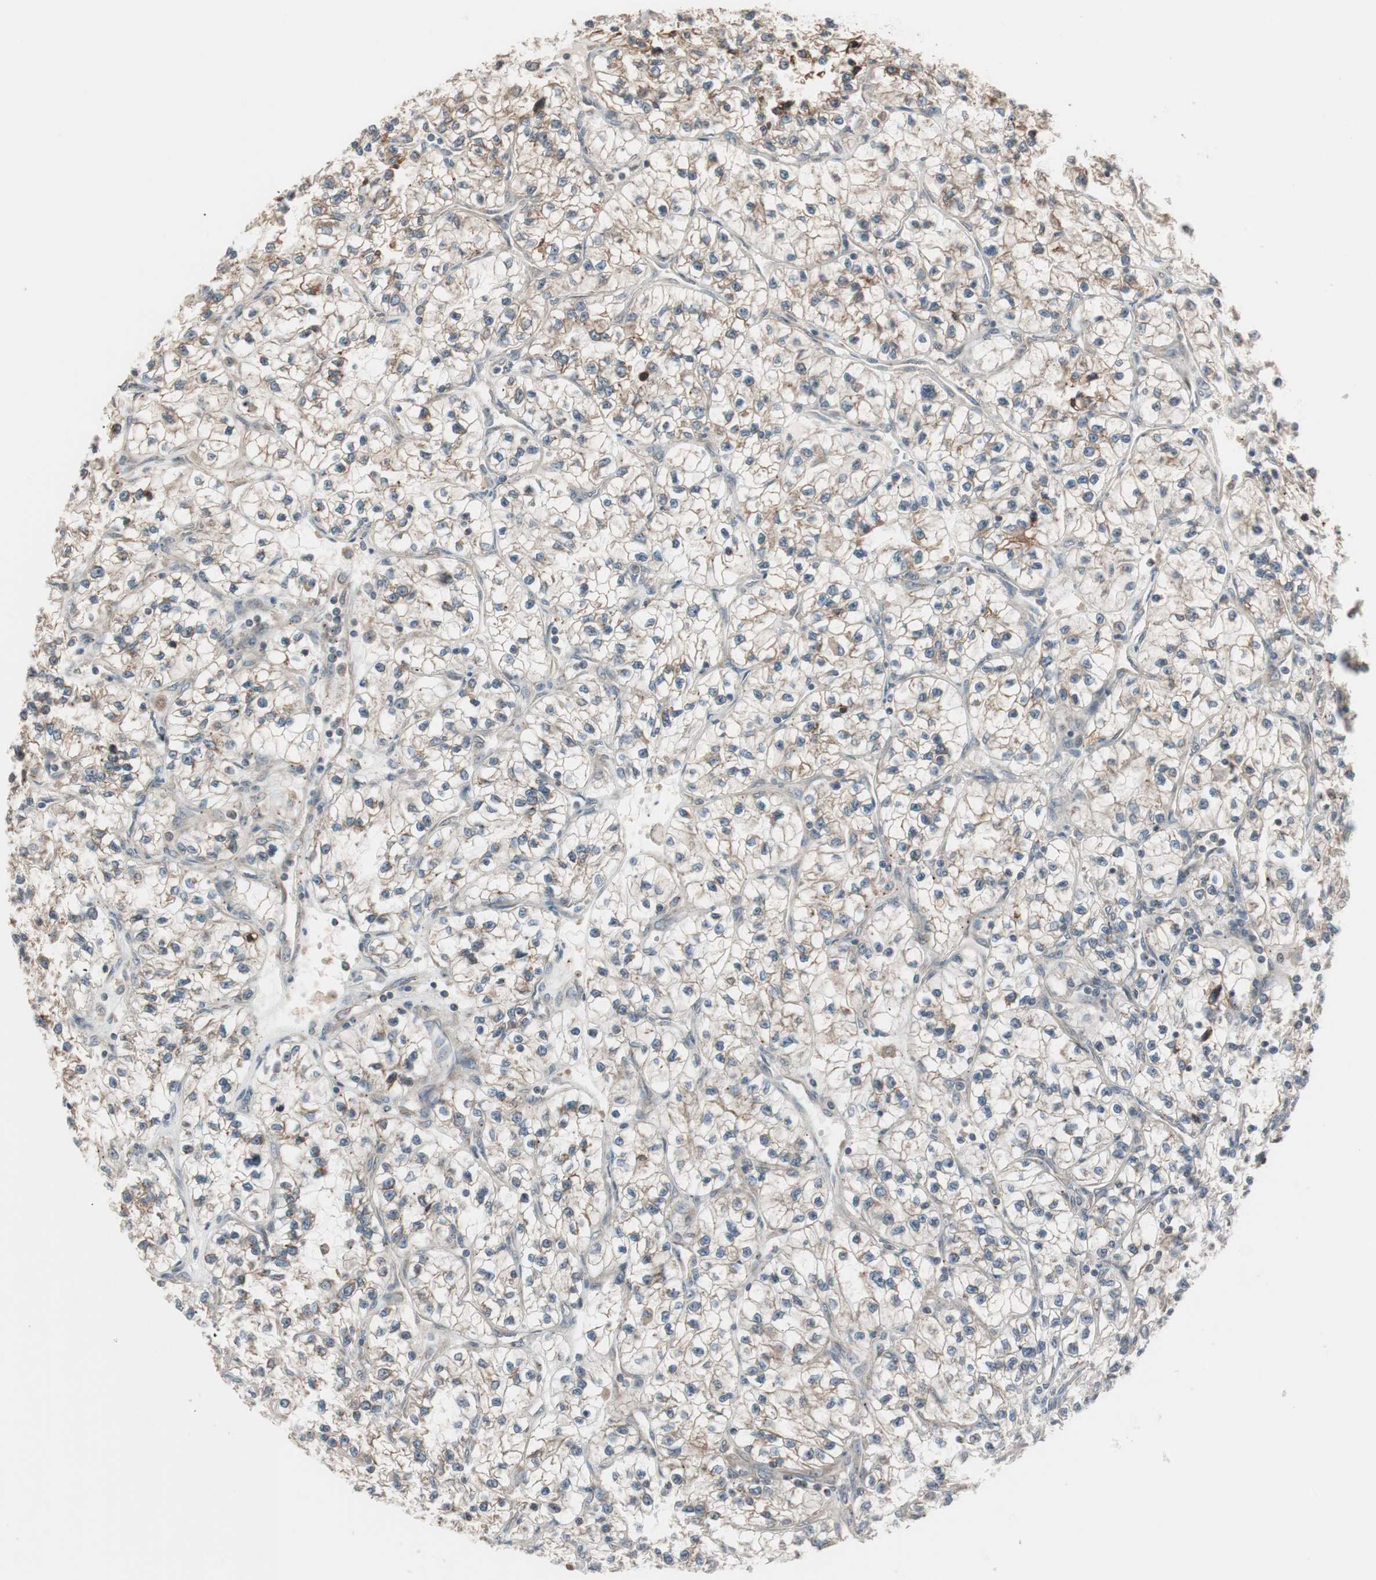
{"staining": {"intensity": "weak", "quantity": "25%-75%", "location": "cytoplasmic/membranous"}, "tissue": "renal cancer", "cell_type": "Tumor cells", "image_type": "cancer", "snomed": [{"axis": "morphology", "description": "Adenocarcinoma, NOS"}, {"axis": "topography", "description": "Kidney"}], "caption": "Weak cytoplasmic/membranous expression is seen in about 25%-75% of tumor cells in renal adenocarcinoma.", "gene": "FBXO5", "patient": {"sex": "female", "age": 57}}